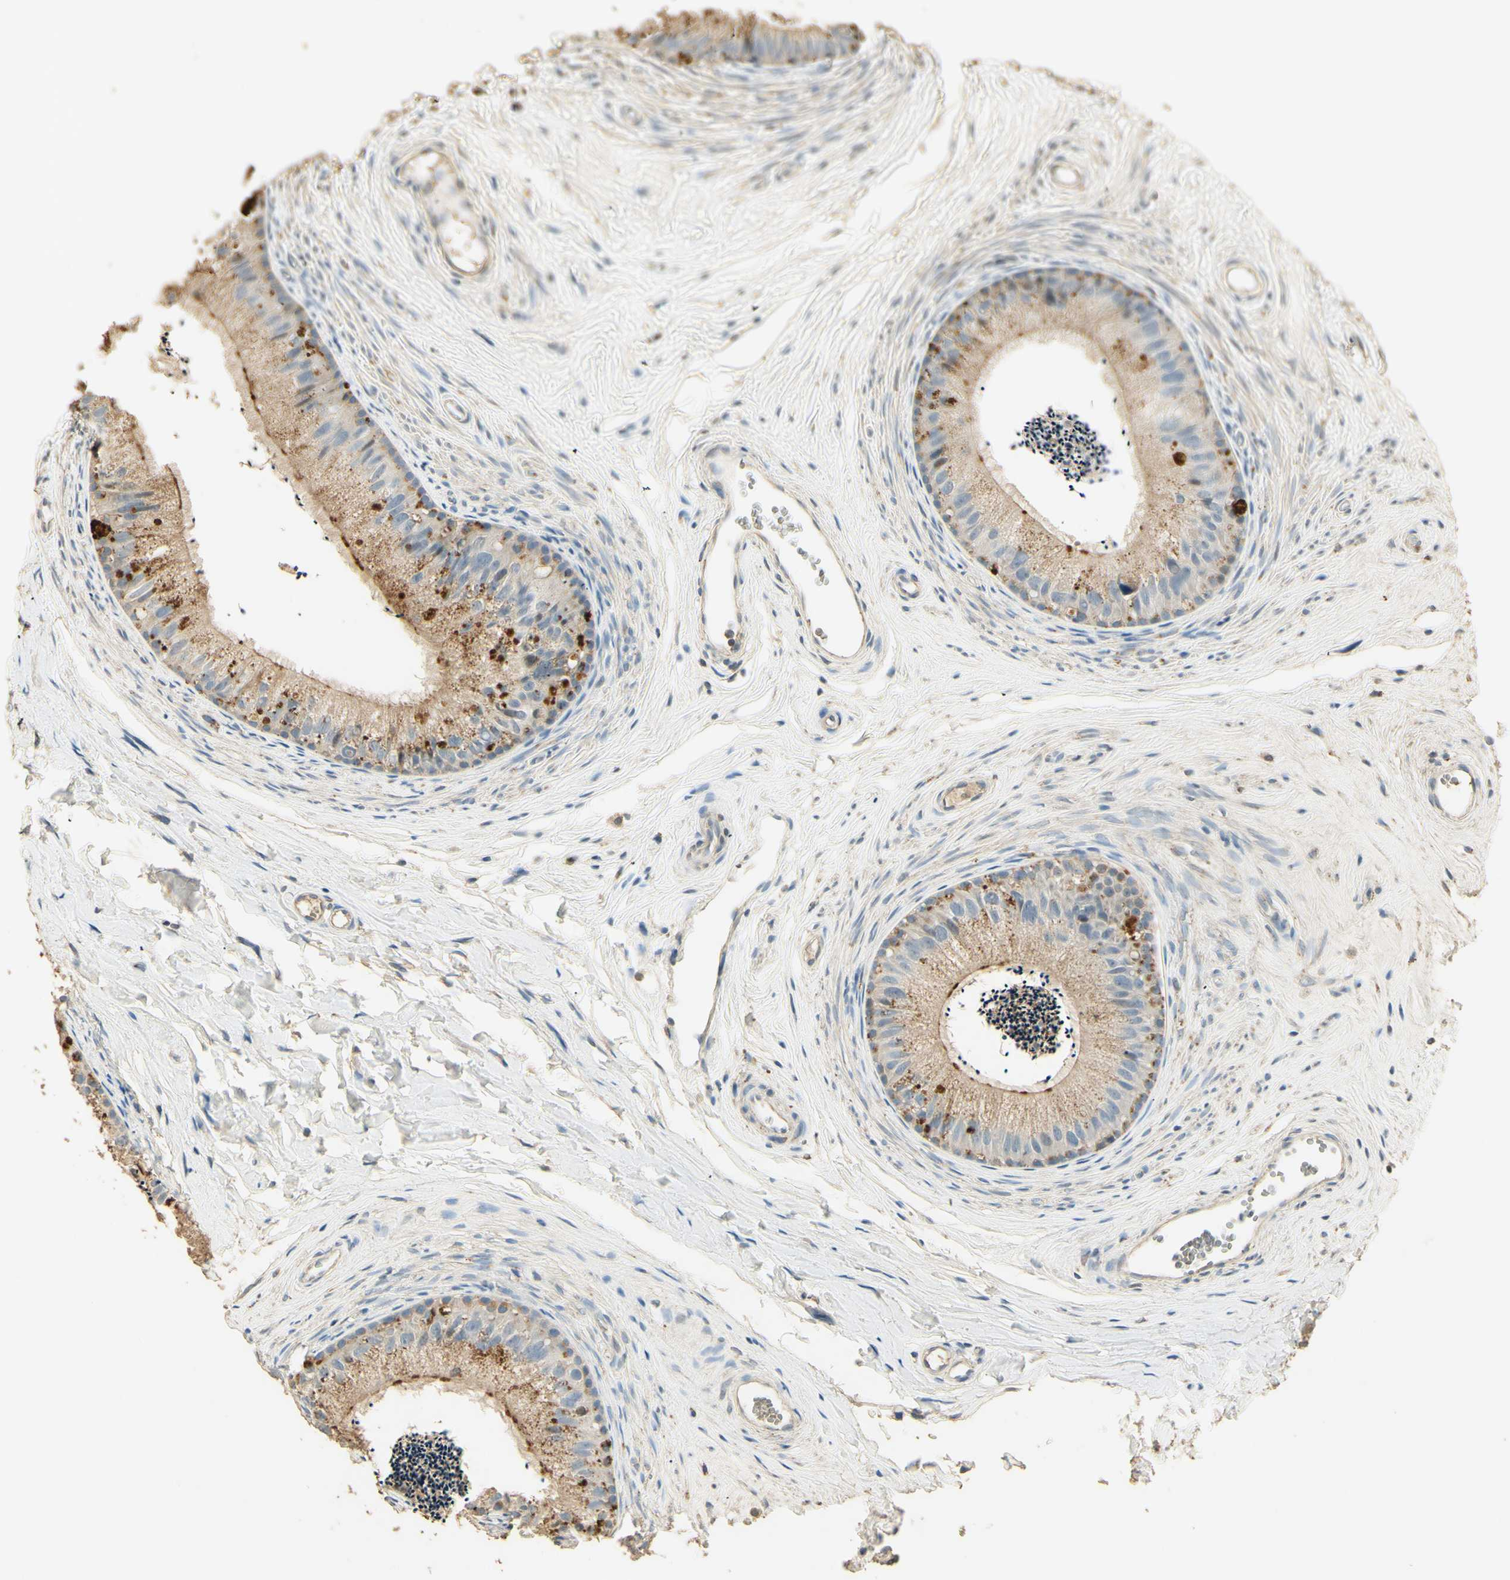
{"staining": {"intensity": "strong", "quantity": ">75%", "location": "cytoplasmic/membranous"}, "tissue": "epididymis", "cell_type": "Glandular cells", "image_type": "normal", "snomed": [{"axis": "morphology", "description": "Normal tissue, NOS"}, {"axis": "topography", "description": "Epididymis"}], "caption": "A high-resolution histopathology image shows IHC staining of unremarkable epididymis, which displays strong cytoplasmic/membranous staining in about >75% of glandular cells.", "gene": "ARHGEF17", "patient": {"sex": "male", "age": 56}}